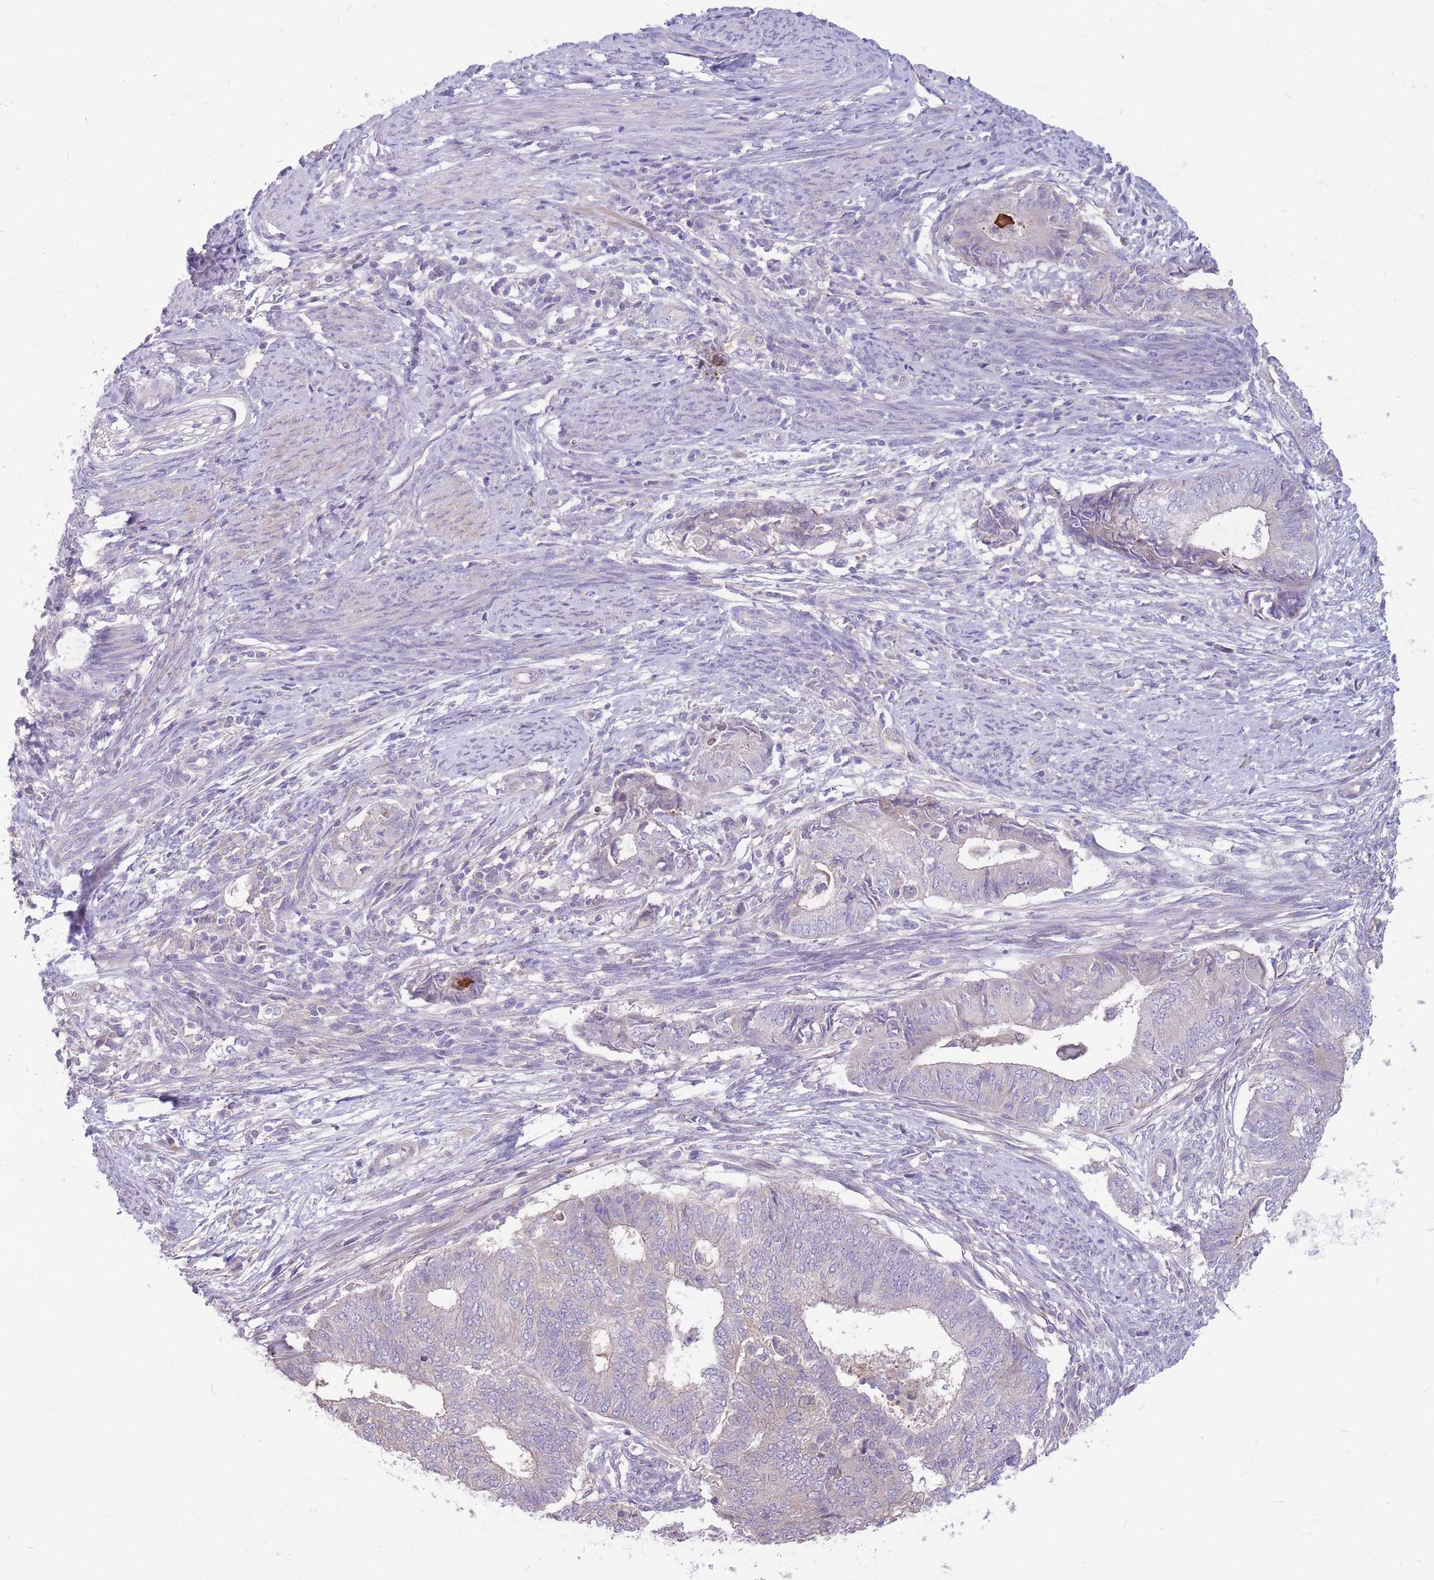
{"staining": {"intensity": "negative", "quantity": "none", "location": "none"}, "tissue": "endometrial cancer", "cell_type": "Tumor cells", "image_type": "cancer", "snomed": [{"axis": "morphology", "description": "Adenocarcinoma, NOS"}, {"axis": "topography", "description": "Endometrium"}], "caption": "Protein analysis of endometrial cancer (adenocarcinoma) demonstrates no significant positivity in tumor cells.", "gene": "OR5T1", "patient": {"sex": "female", "age": 62}}